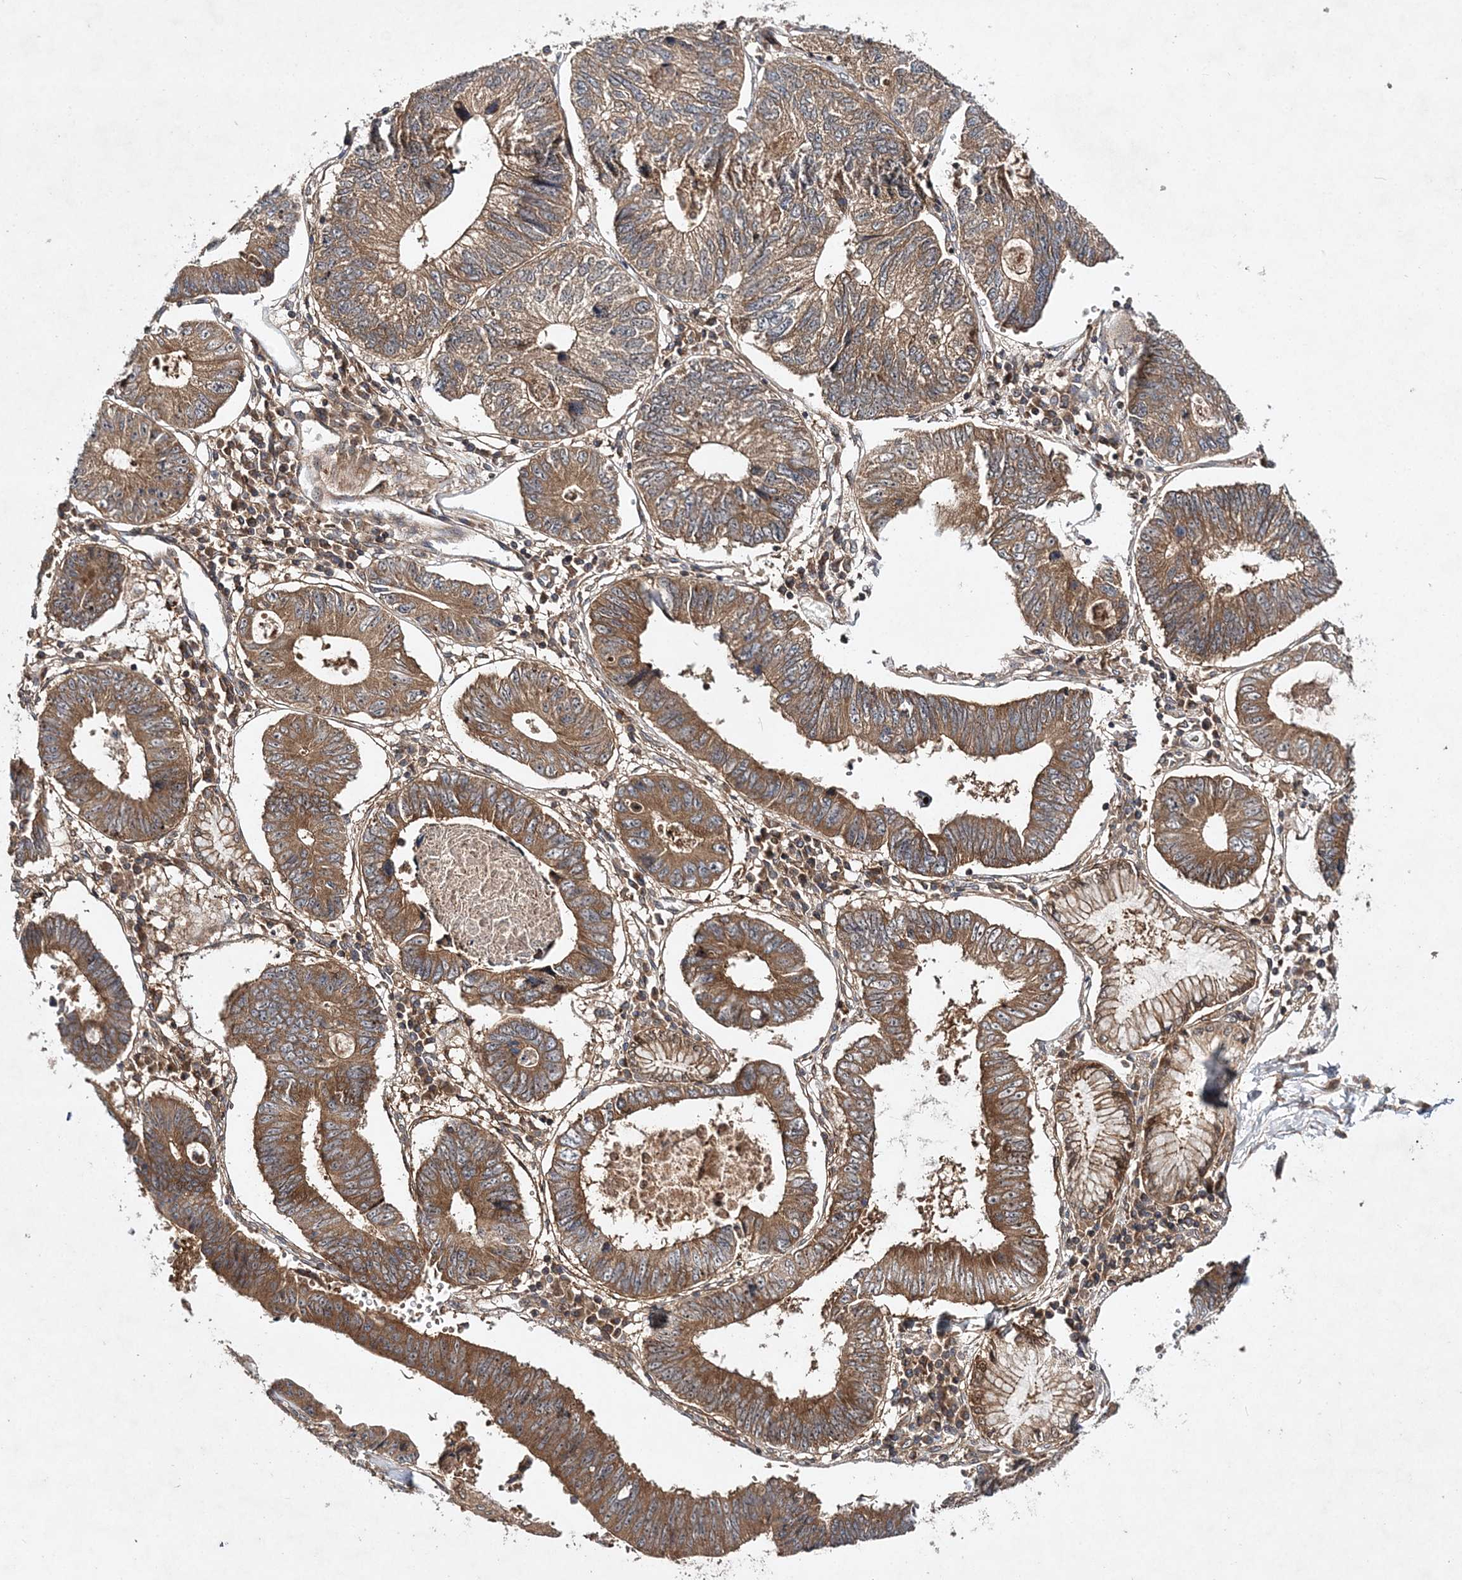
{"staining": {"intensity": "moderate", "quantity": ">75%", "location": "cytoplasmic/membranous"}, "tissue": "stomach cancer", "cell_type": "Tumor cells", "image_type": "cancer", "snomed": [{"axis": "morphology", "description": "Adenocarcinoma, NOS"}, {"axis": "topography", "description": "Stomach"}], "caption": "There is medium levels of moderate cytoplasmic/membranous staining in tumor cells of stomach cancer, as demonstrated by immunohistochemical staining (brown color).", "gene": "TMEM9B", "patient": {"sex": "male", "age": 59}}